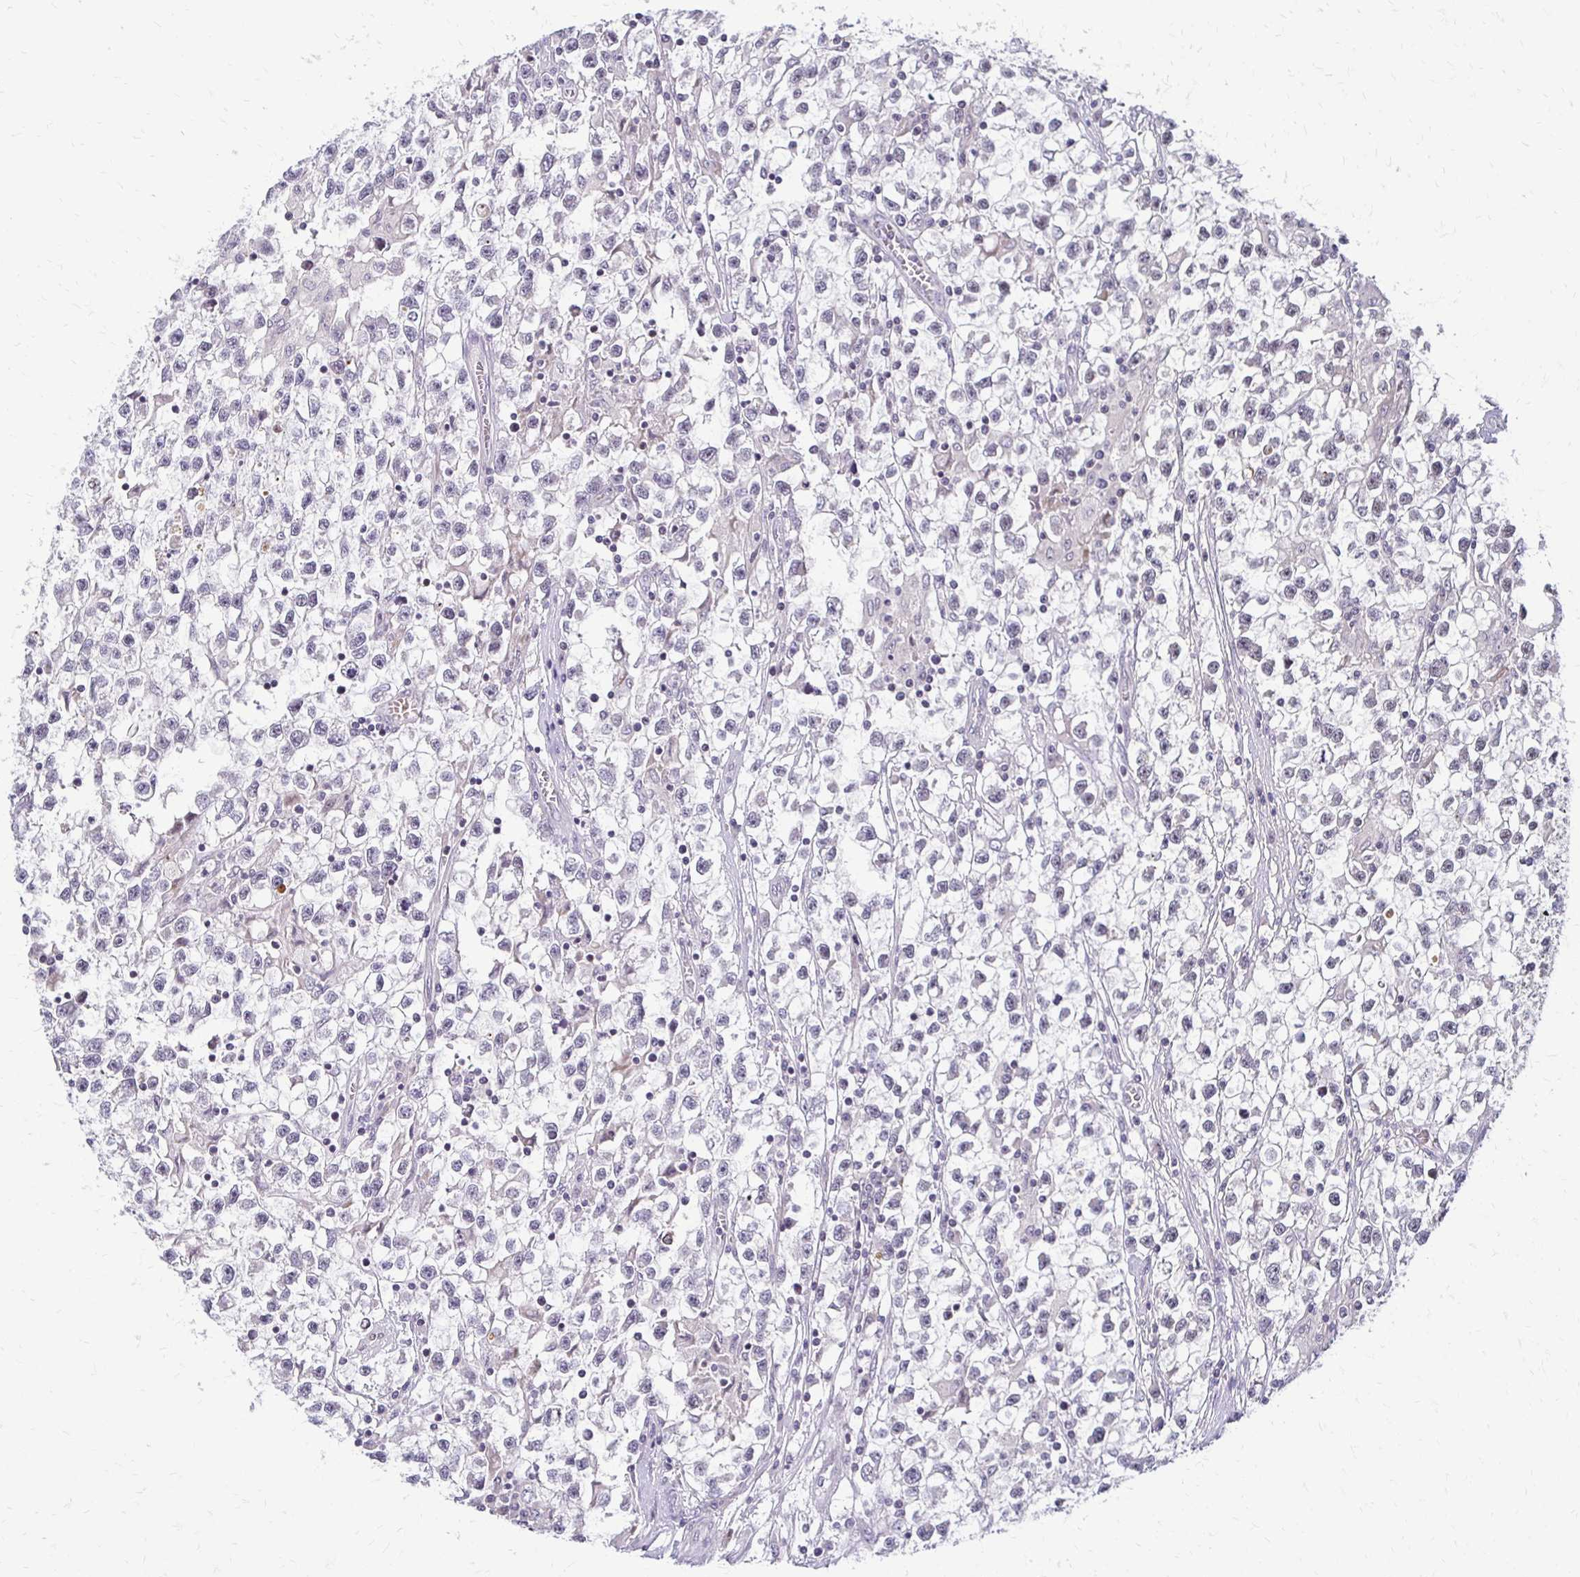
{"staining": {"intensity": "negative", "quantity": "none", "location": "none"}, "tissue": "testis cancer", "cell_type": "Tumor cells", "image_type": "cancer", "snomed": [{"axis": "morphology", "description": "Seminoma, NOS"}, {"axis": "topography", "description": "Testis"}], "caption": "Immunohistochemistry (IHC) photomicrograph of neoplastic tissue: human testis cancer stained with DAB shows no significant protein expression in tumor cells.", "gene": "TRIR", "patient": {"sex": "male", "age": 31}}